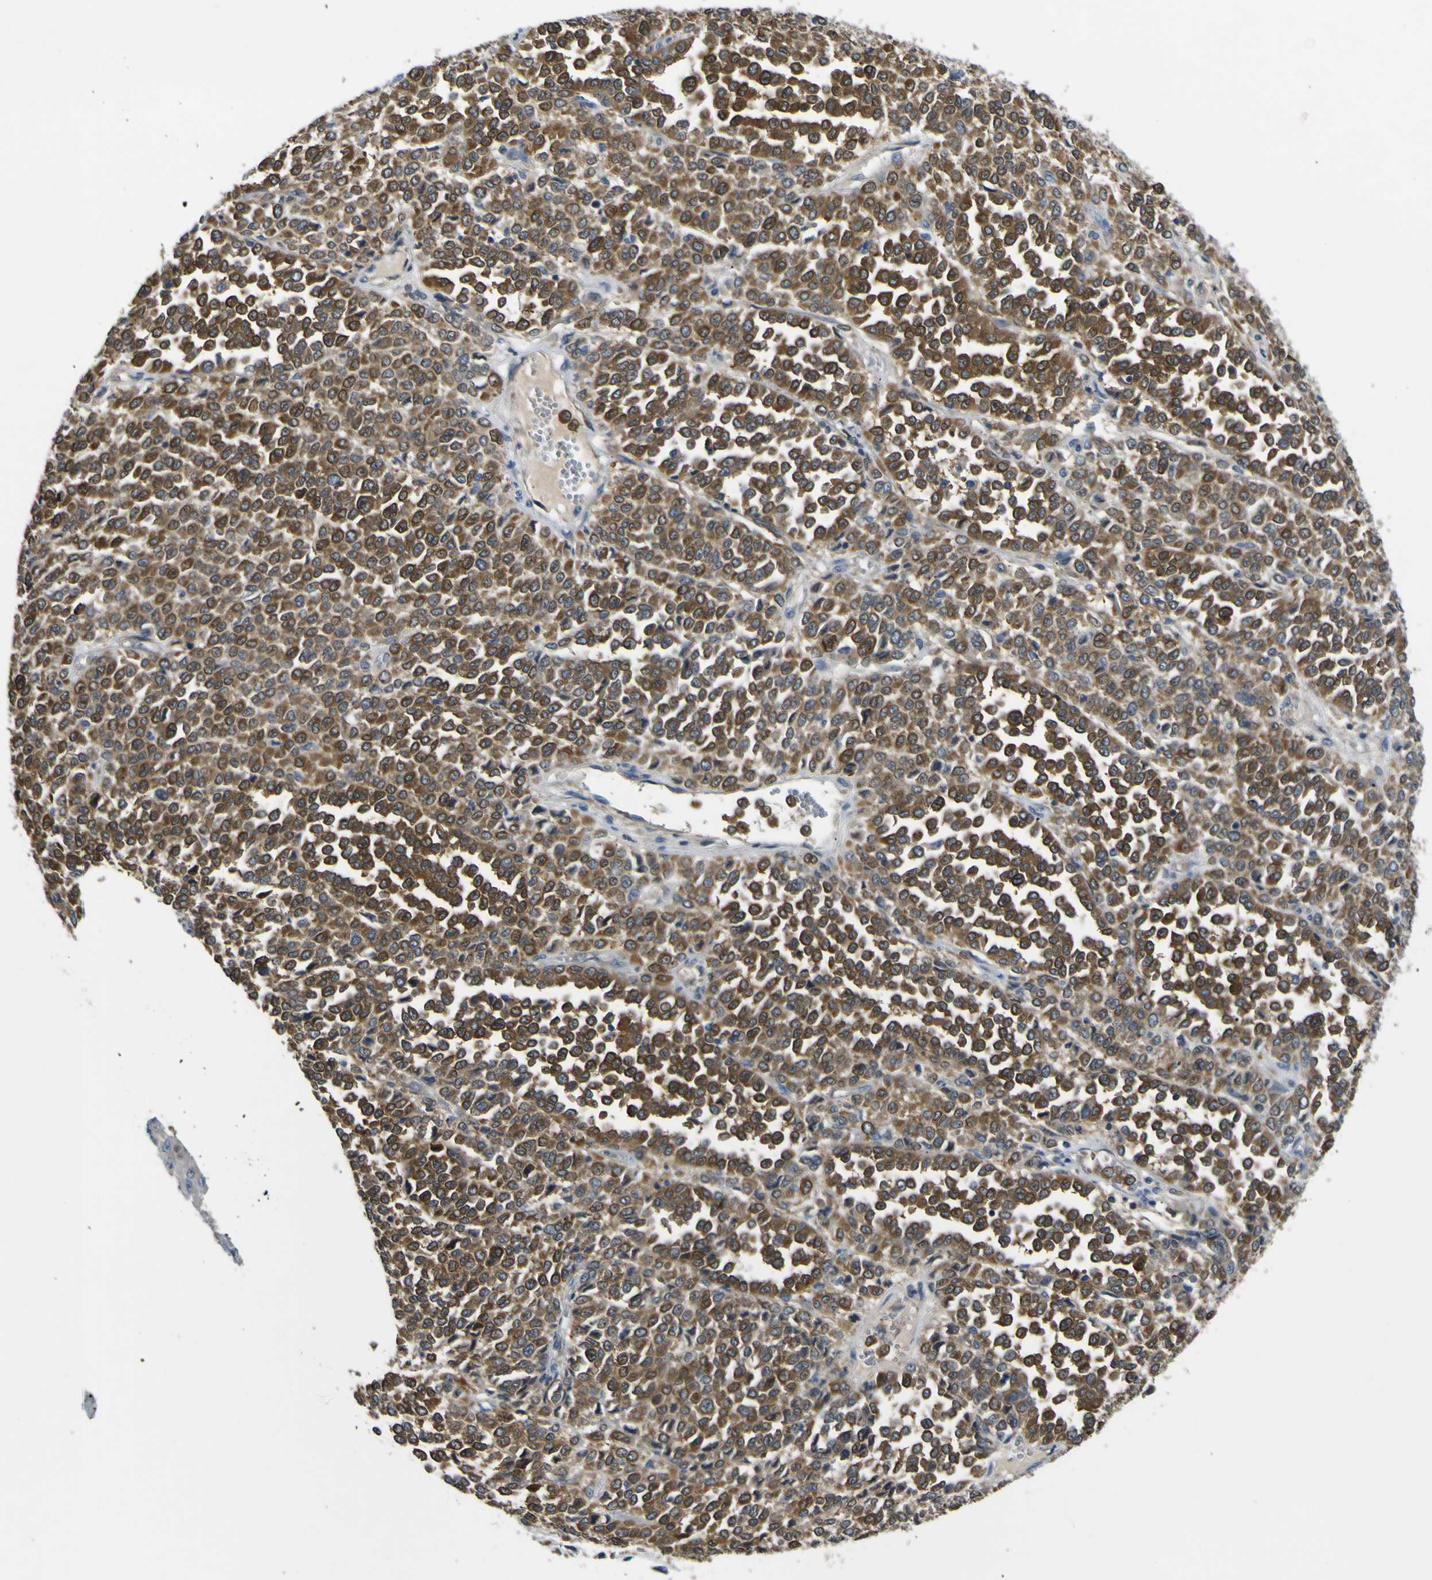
{"staining": {"intensity": "moderate", "quantity": ">75%", "location": "cytoplasmic/membranous"}, "tissue": "melanoma", "cell_type": "Tumor cells", "image_type": "cancer", "snomed": [{"axis": "morphology", "description": "Malignant melanoma, Metastatic site"}, {"axis": "topography", "description": "Pancreas"}], "caption": "Immunohistochemistry (DAB) staining of malignant melanoma (metastatic site) reveals moderate cytoplasmic/membranous protein expression in about >75% of tumor cells.", "gene": "EML2", "patient": {"sex": "female", "age": 30}}